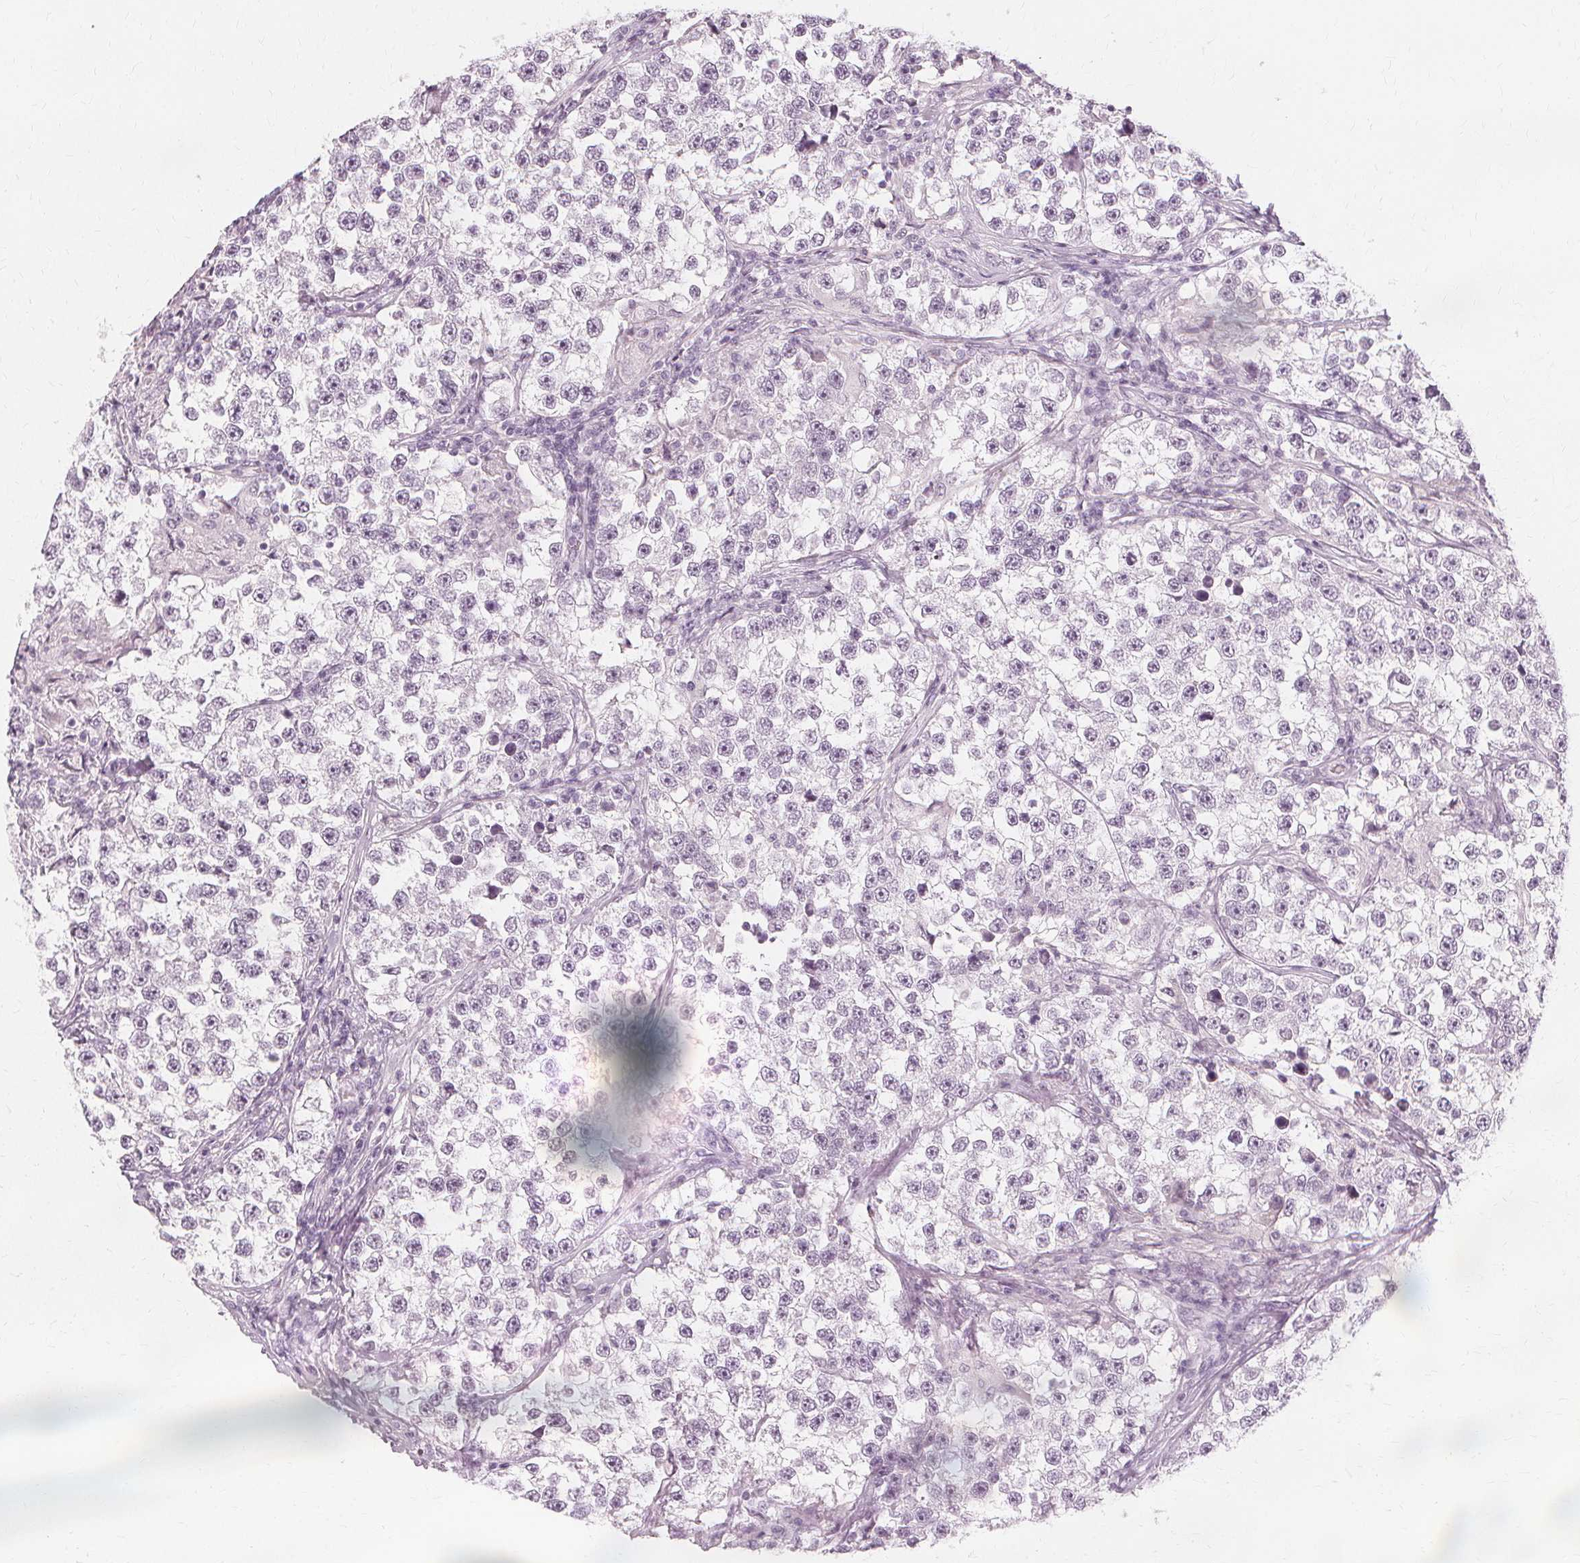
{"staining": {"intensity": "negative", "quantity": "none", "location": "none"}, "tissue": "testis cancer", "cell_type": "Tumor cells", "image_type": "cancer", "snomed": [{"axis": "morphology", "description": "Seminoma, NOS"}, {"axis": "topography", "description": "Testis"}], "caption": "This is an immunohistochemistry (IHC) histopathology image of human testis seminoma. There is no positivity in tumor cells.", "gene": "NXPE1", "patient": {"sex": "male", "age": 46}}